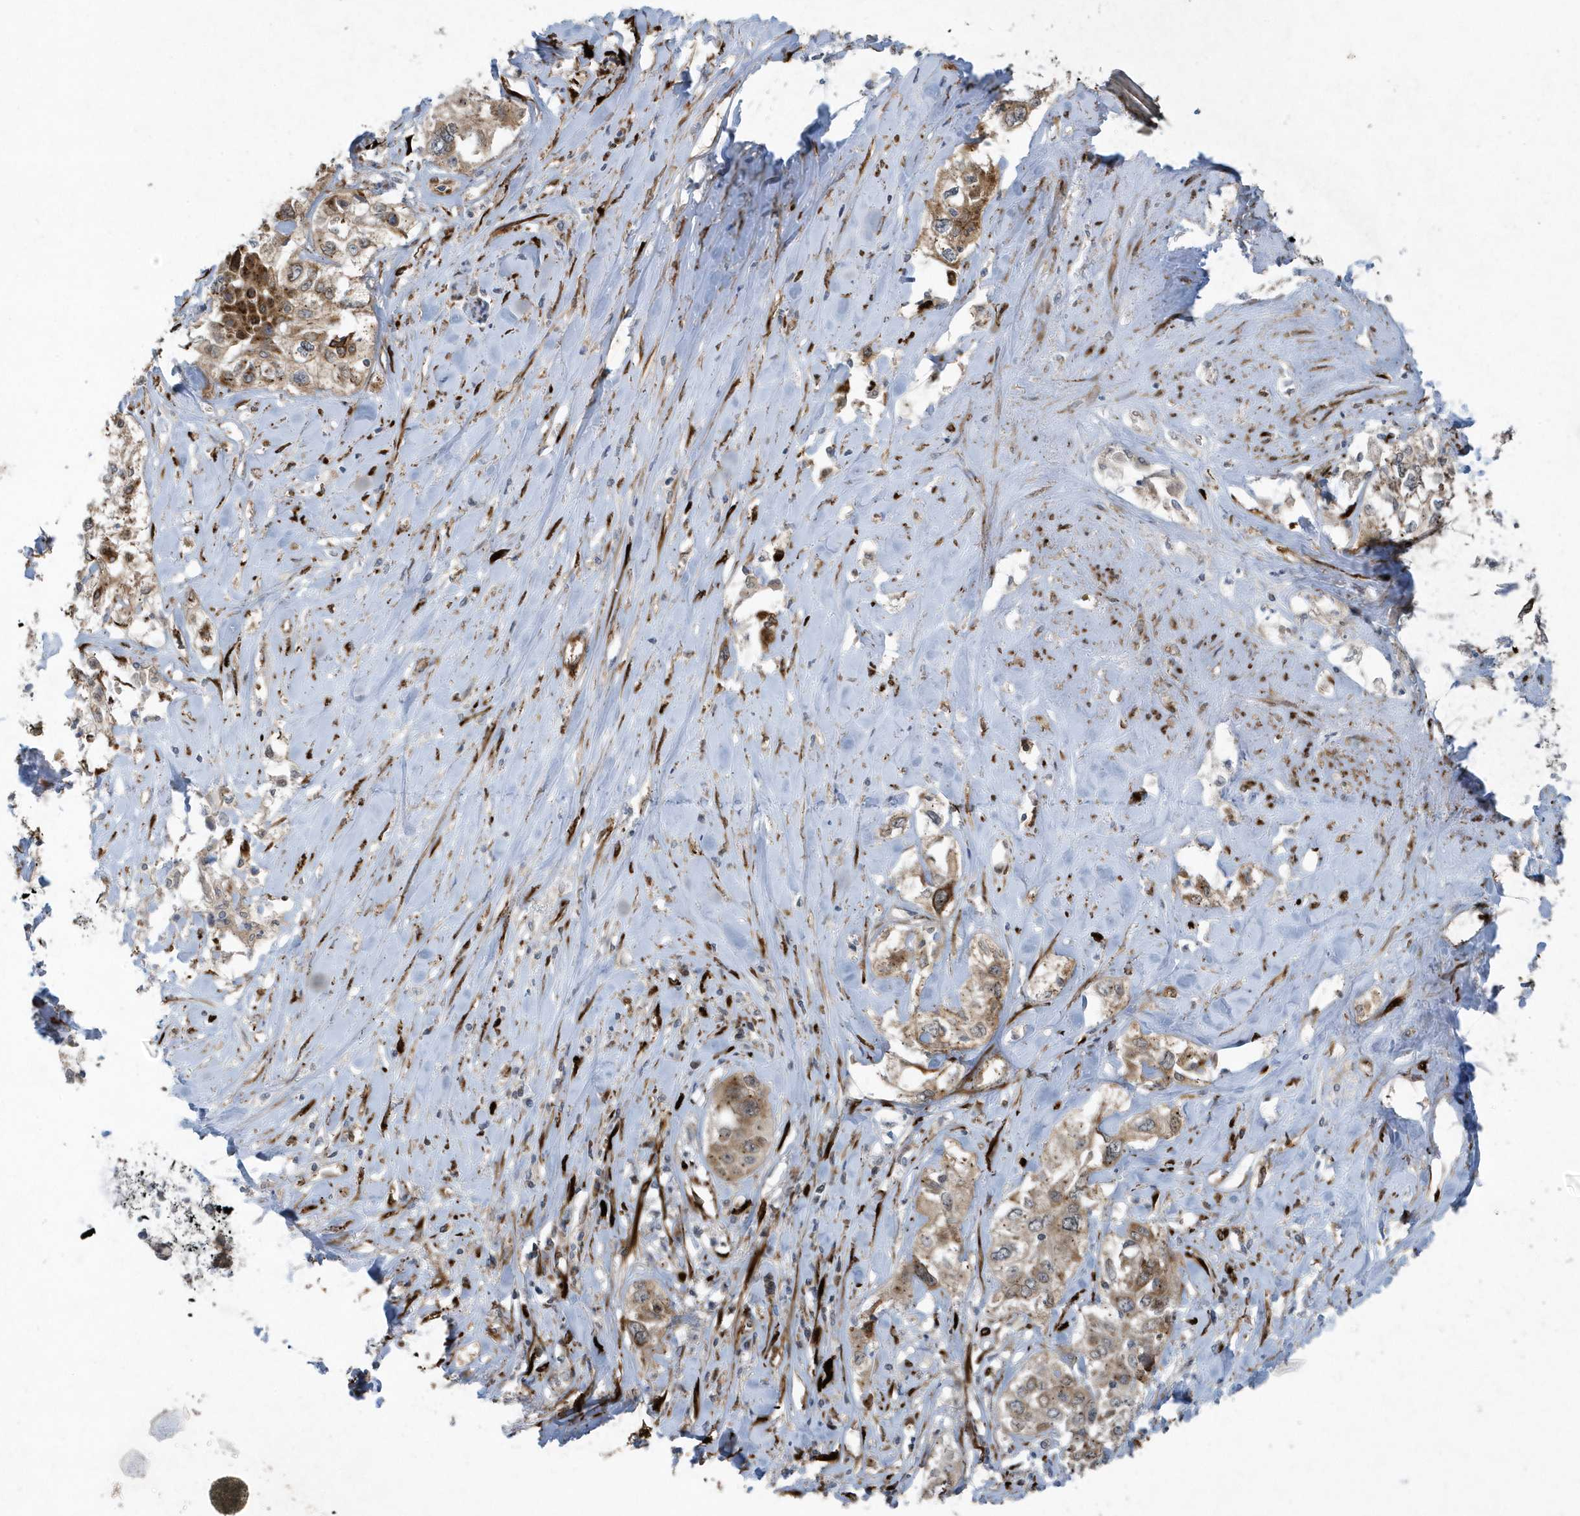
{"staining": {"intensity": "moderate", "quantity": ">75%", "location": "cytoplasmic/membranous"}, "tissue": "cervical cancer", "cell_type": "Tumor cells", "image_type": "cancer", "snomed": [{"axis": "morphology", "description": "Squamous cell carcinoma, NOS"}, {"axis": "topography", "description": "Cervix"}], "caption": "Squamous cell carcinoma (cervical) stained with DAB IHC displays medium levels of moderate cytoplasmic/membranous staining in approximately >75% of tumor cells.", "gene": "FAM98A", "patient": {"sex": "female", "age": 31}}